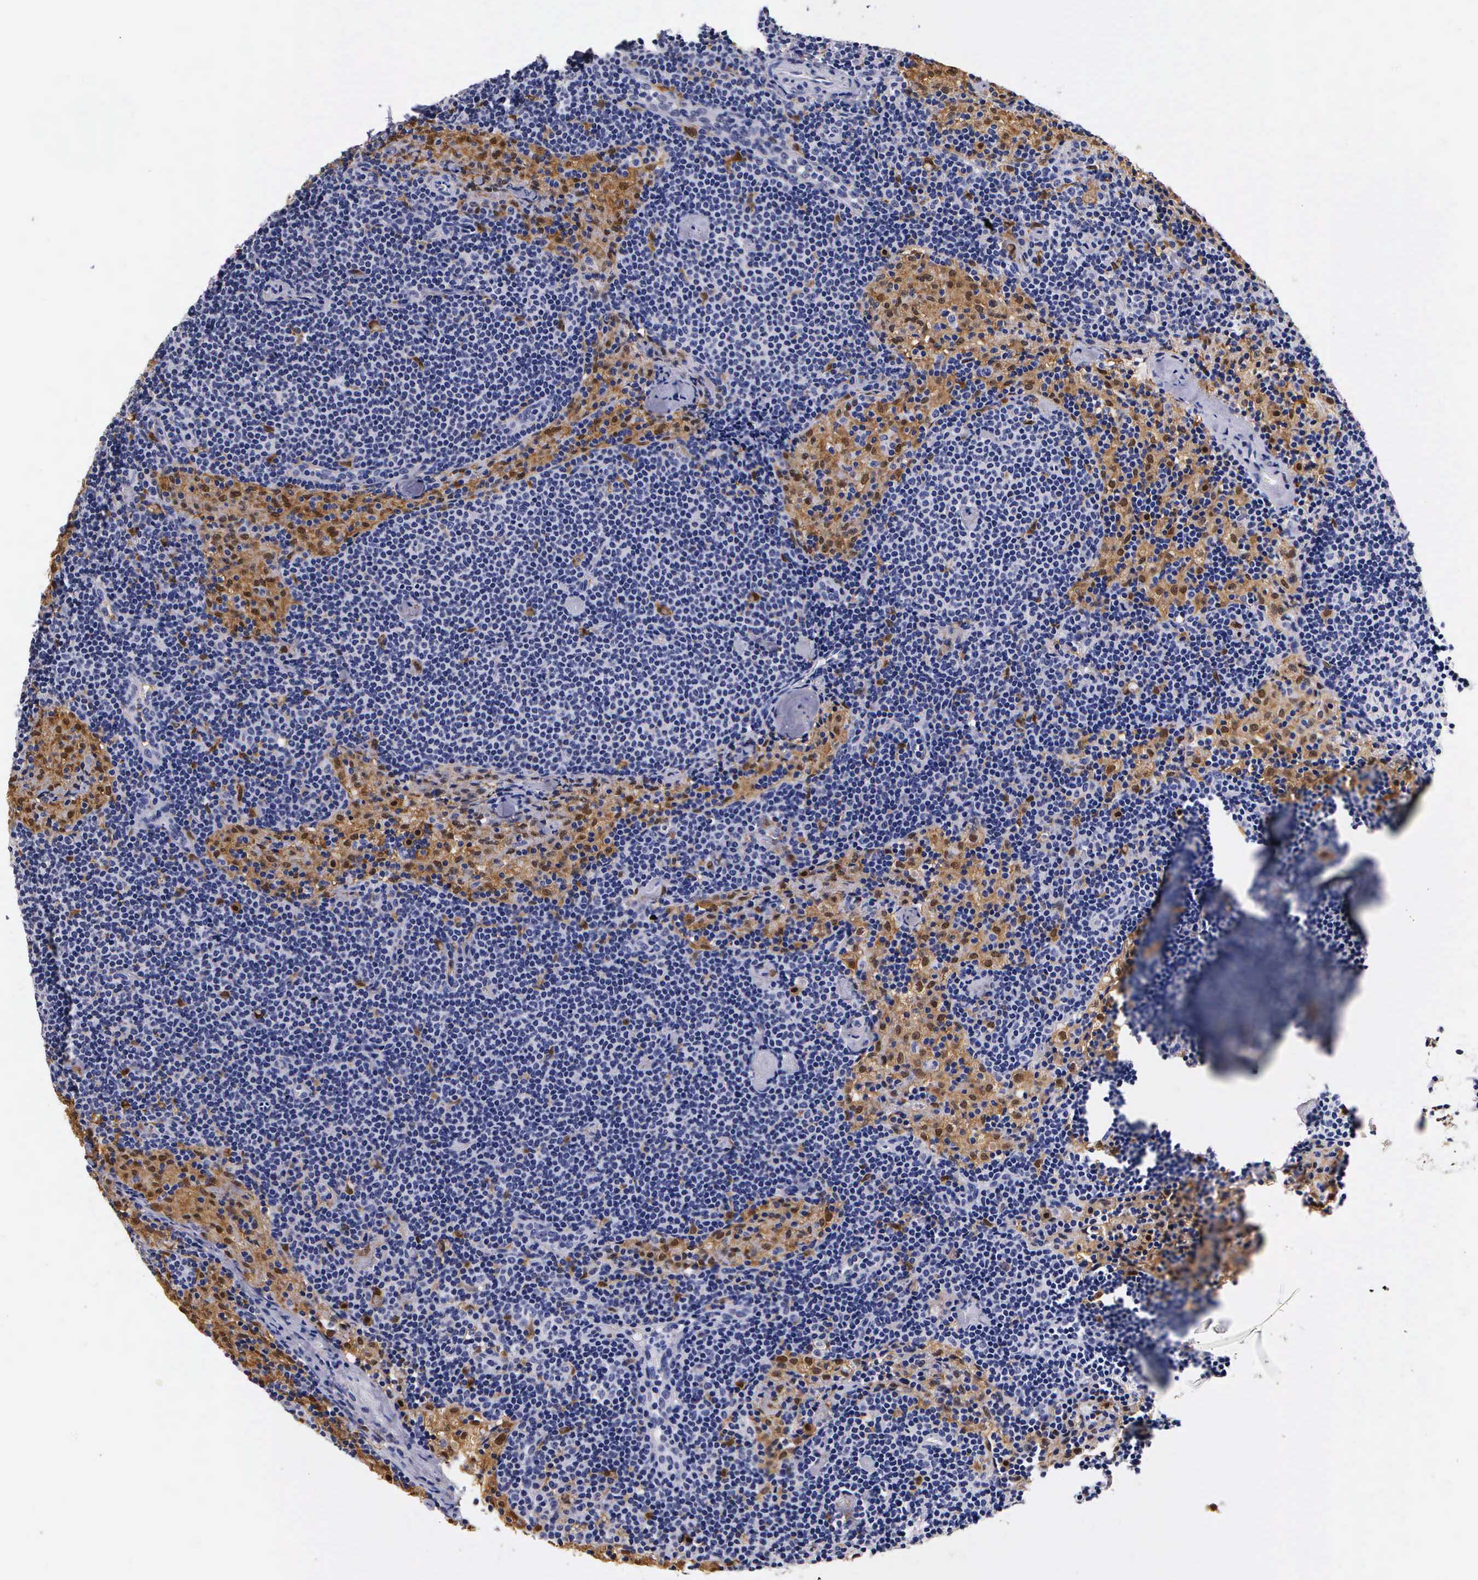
{"staining": {"intensity": "moderate", "quantity": "<25%", "location": "cytoplasmic/membranous,nuclear"}, "tissue": "lymph node", "cell_type": "Germinal center cells", "image_type": "normal", "snomed": [{"axis": "morphology", "description": "Normal tissue, NOS"}, {"axis": "topography", "description": "Lymph node"}], "caption": "This is a photomicrograph of immunohistochemistry (IHC) staining of benign lymph node, which shows moderate positivity in the cytoplasmic/membranous,nuclear of germinal center cells.", "gene": "RENBP", "patient": {"sex": "female", "age": 35}}